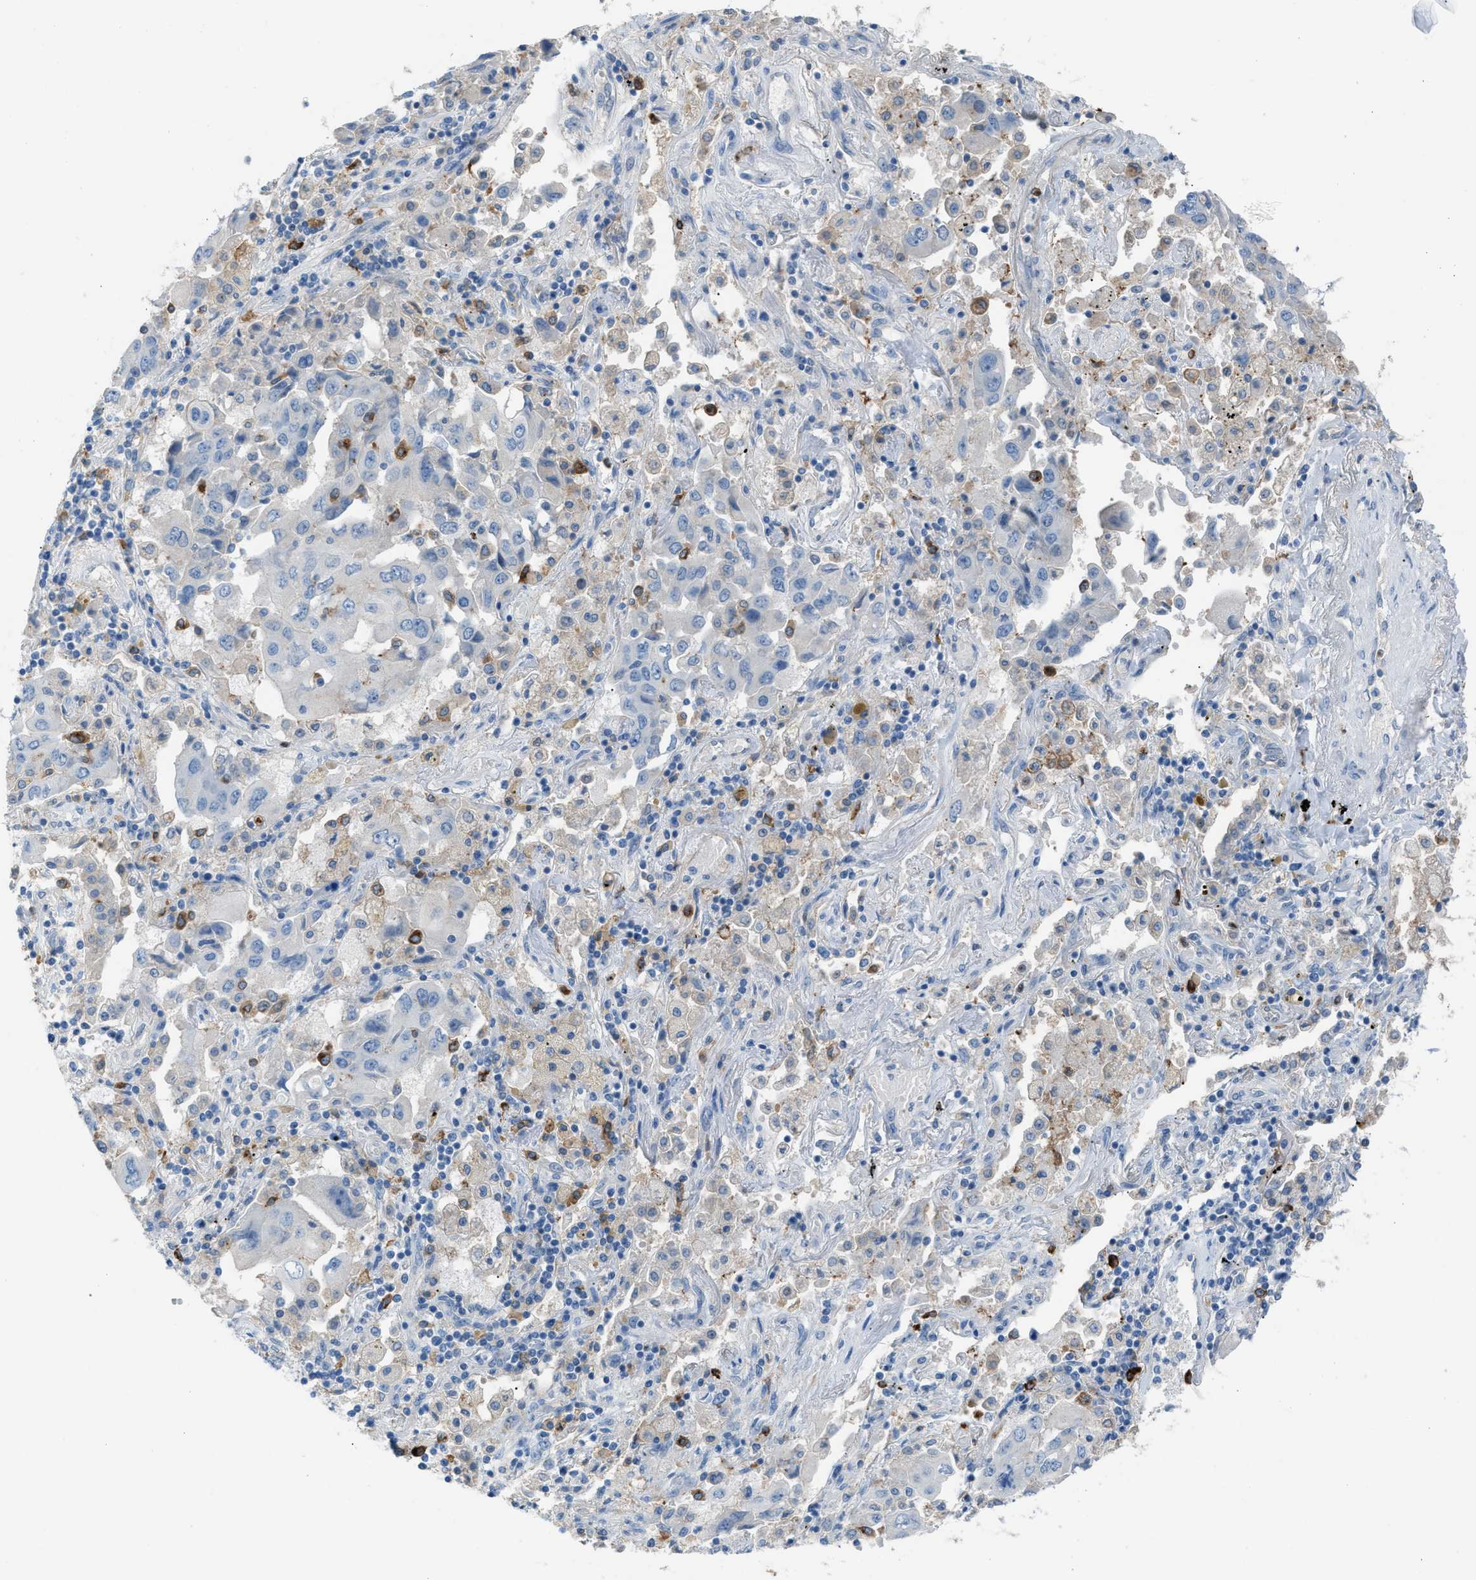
{"staining": {"intensity": "negative", "quantity": "none", "location": "none"}, "tissue": "lung cancer", "cell_type": "Tumor cells", "image_type": "cancer", "snomed": [{"axis": "morphology", "description": "Adenocarcinoma, NOS"}, {"axis": "topography", "description": "Lung"}], "caption": "This is a image of IHC staining of lung cancer (adenocarcinoma), which shows no positivity in tumor cells.", "gene": "CLEC10A", "patient": {"sex": "female", "age": 65}}